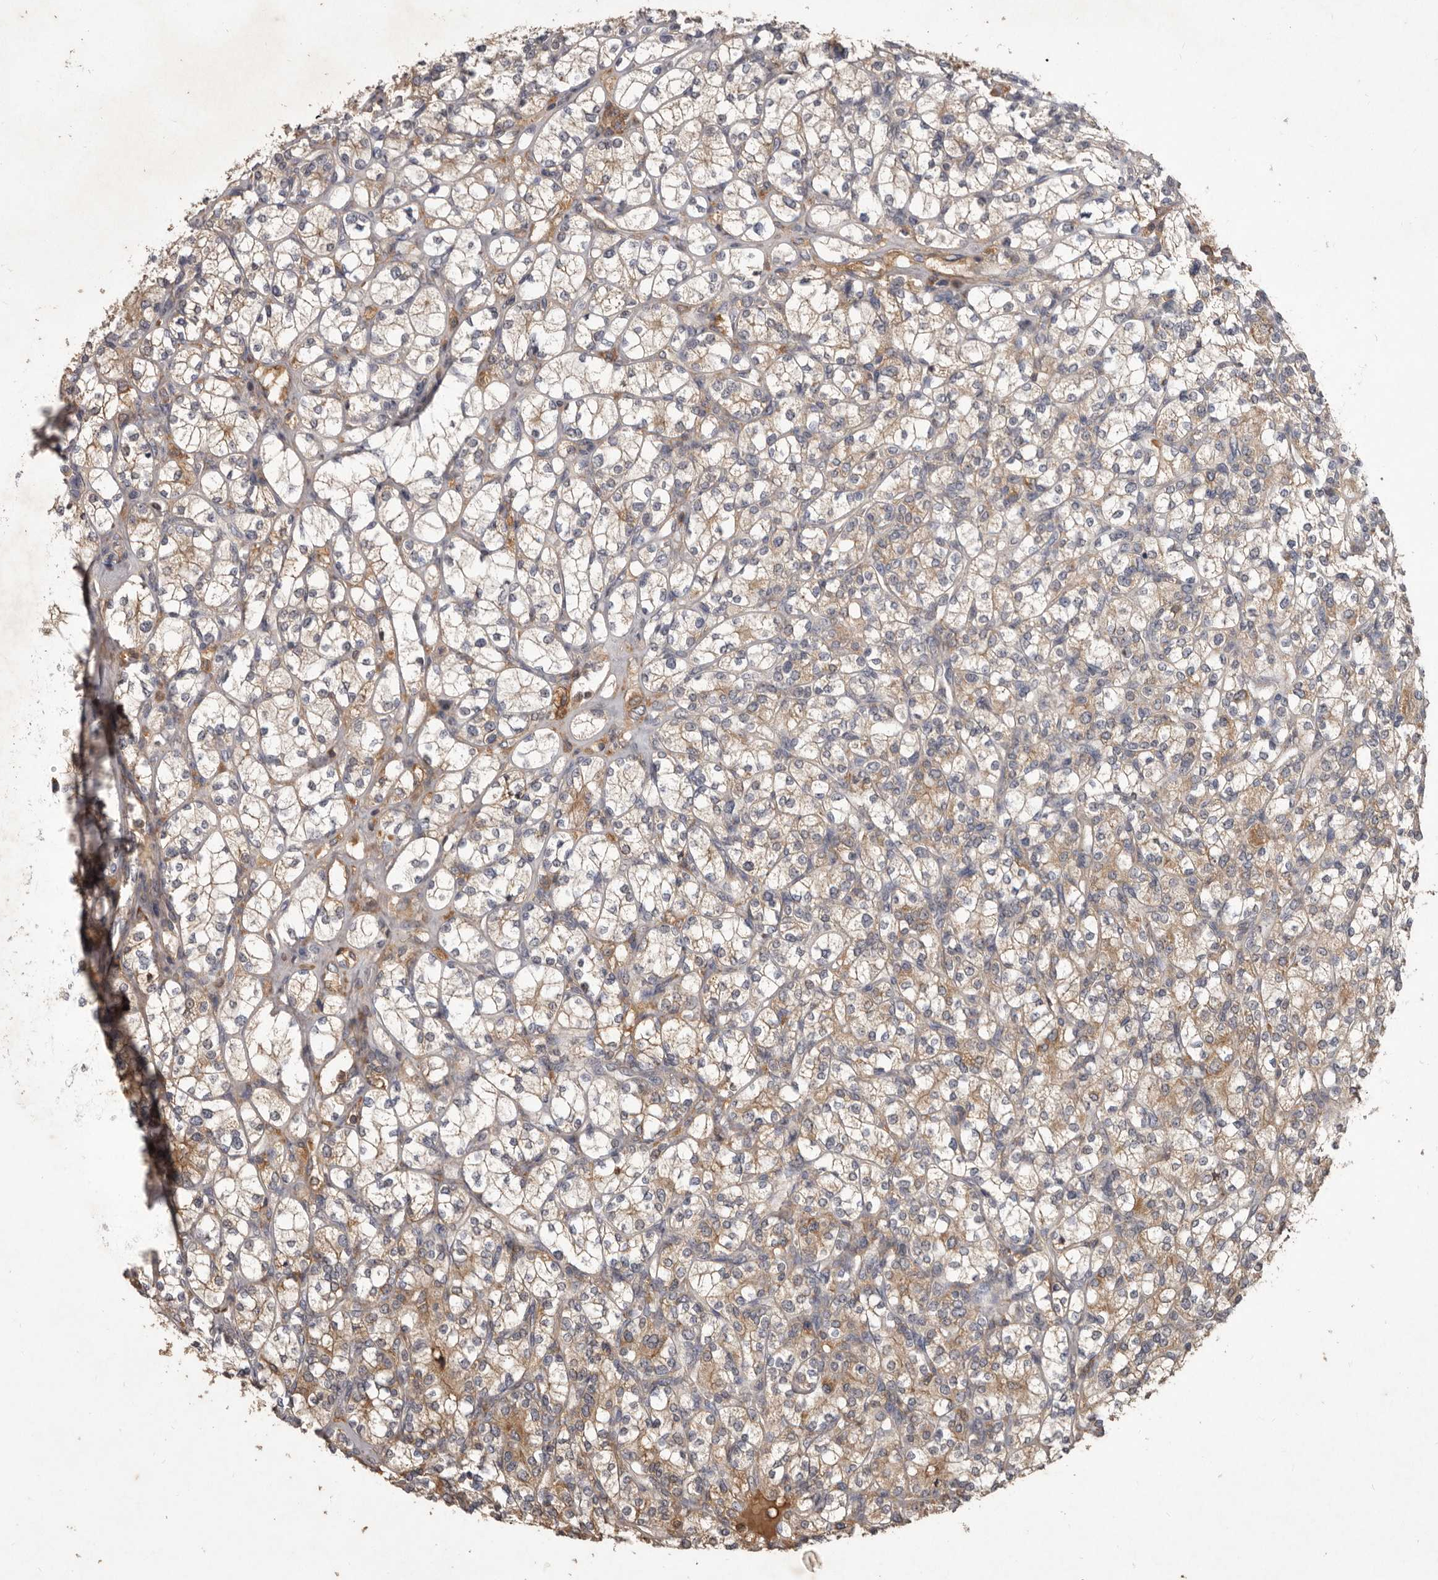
{"staining": {"intensity": "weak", "quantity": ">75%", "location": "cytoplasmic/membranous"}, "tissue": "renal cancer", "cell_type": "Tumor cells", "image_type": "cancer", "snomed": [{"axis": "morphology", "description": "Adenocarcinoma, NOS"}, {"axis": "topography", "description": "Kidney"}], "caption": "Immunohistochemical staining of renal cancer displays low levels of weak cytoplasmic/membranous expression in about >75% of tumor cells.", "gene": "FLAD1", "patient": {"sex": "male", "age": 77}}